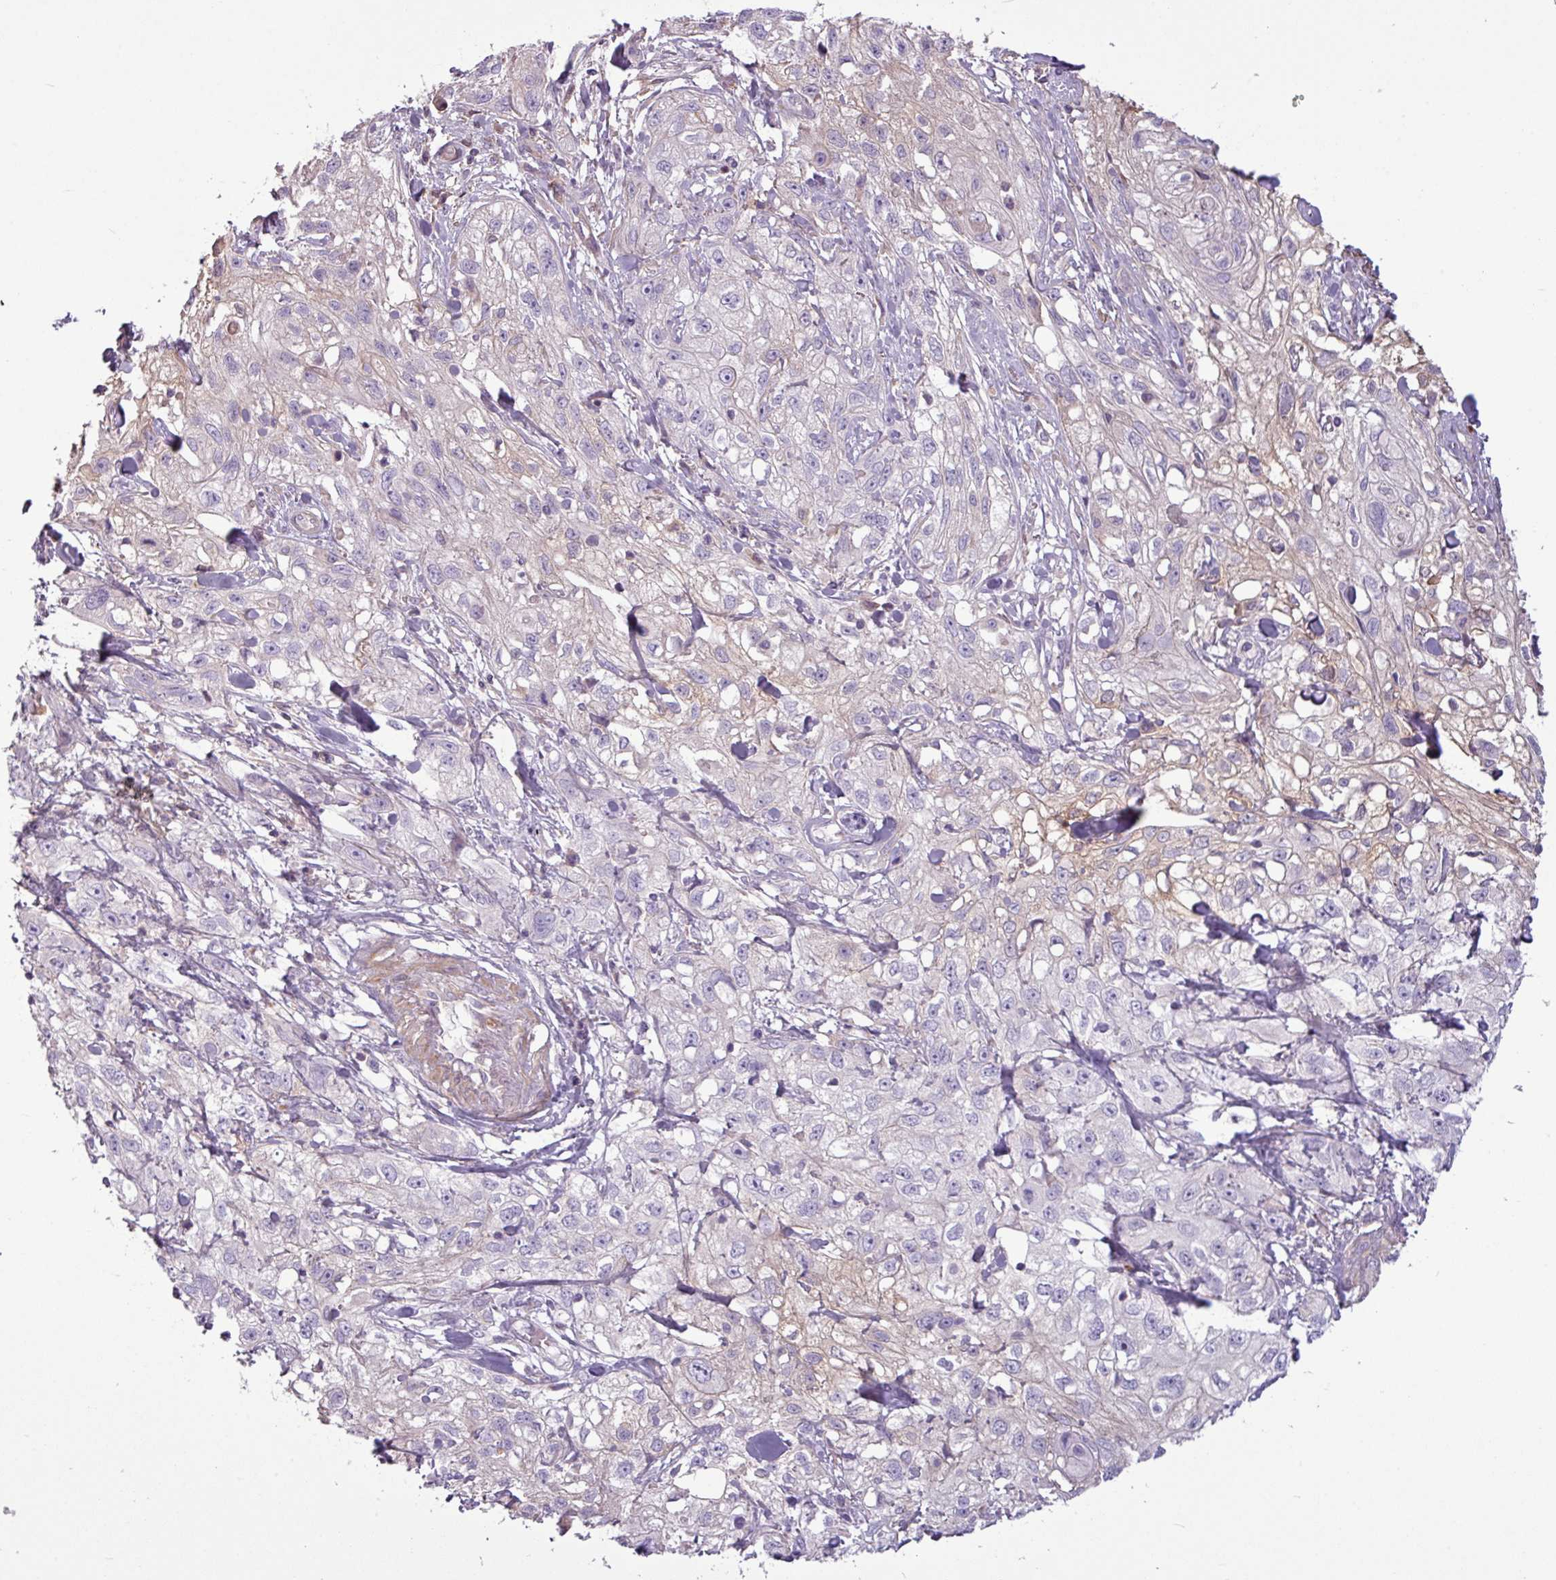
{"staining": {"intensity": "weak", "quantity": "<25%", "location": "cytoplasmic/membranous"}, "tissue": "skin cancer", "cell_type": "Tumor cells", "image_type": "cancer", "snomed": [{"axis": "morphology", "description": "Squamous cell carcinoma, NOS"}, {"axis": "topography", "description": "Skin"}, {"axis": "topography", "description": "Vulva"}], "caption": "An immunohistochemistry (IHC) histopathology image of squamous cell carcinoma (skin) is shown. There is no staining in tumor cells of squamous cell carcinoma (skin). (Stains: DAB immunohistochemistry (IHC) with hematoxylin counter stain, Microscopy: brightfield microscopy at high magnification).", "gene": "C4B", "patient": {"sex": "female", "age": 86}}